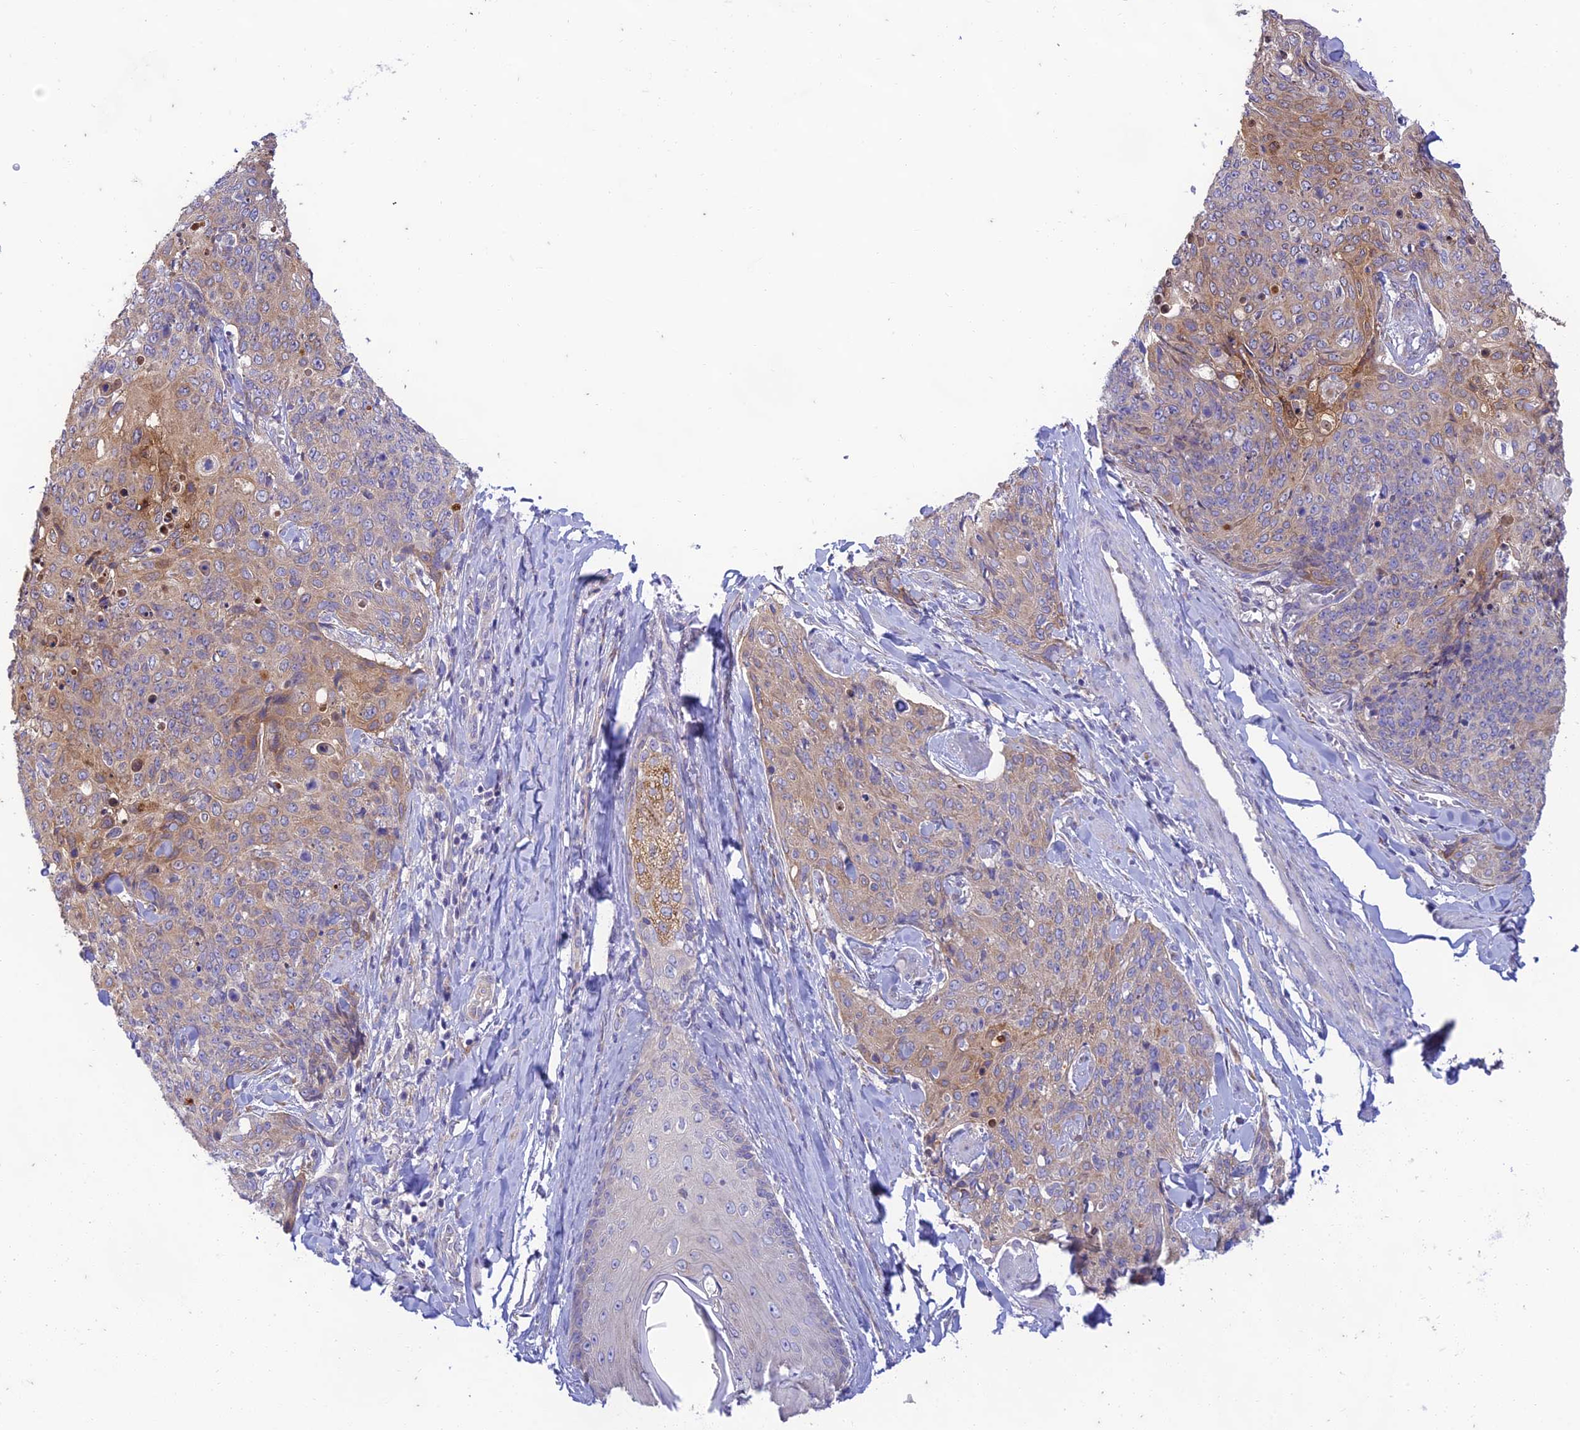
{"staining": {"intensity": "moderate", "quantity": "25%-75%", "location": "cytoplasmic/membranous"}, "tissue": "skin cancer", "cell_type": "Tumor cells", "image_type": "cancer", "snomed": [{"axis": "morphology", "description": "Squamous cell carcinoma, NOS"}, {"axis": "topography", "description": "Skin"}, {"axis": "topography", "description": "Vulva"}], "caption": "DAB immunohistochemical staining of squamous cell carcinoma (skin) exhibits moderate cytoplasmic/membranous protein expression in about 25%-75% of tumor cells.", "gene": "PTCD2", "patient": {"sex": "female", "age": 85}}